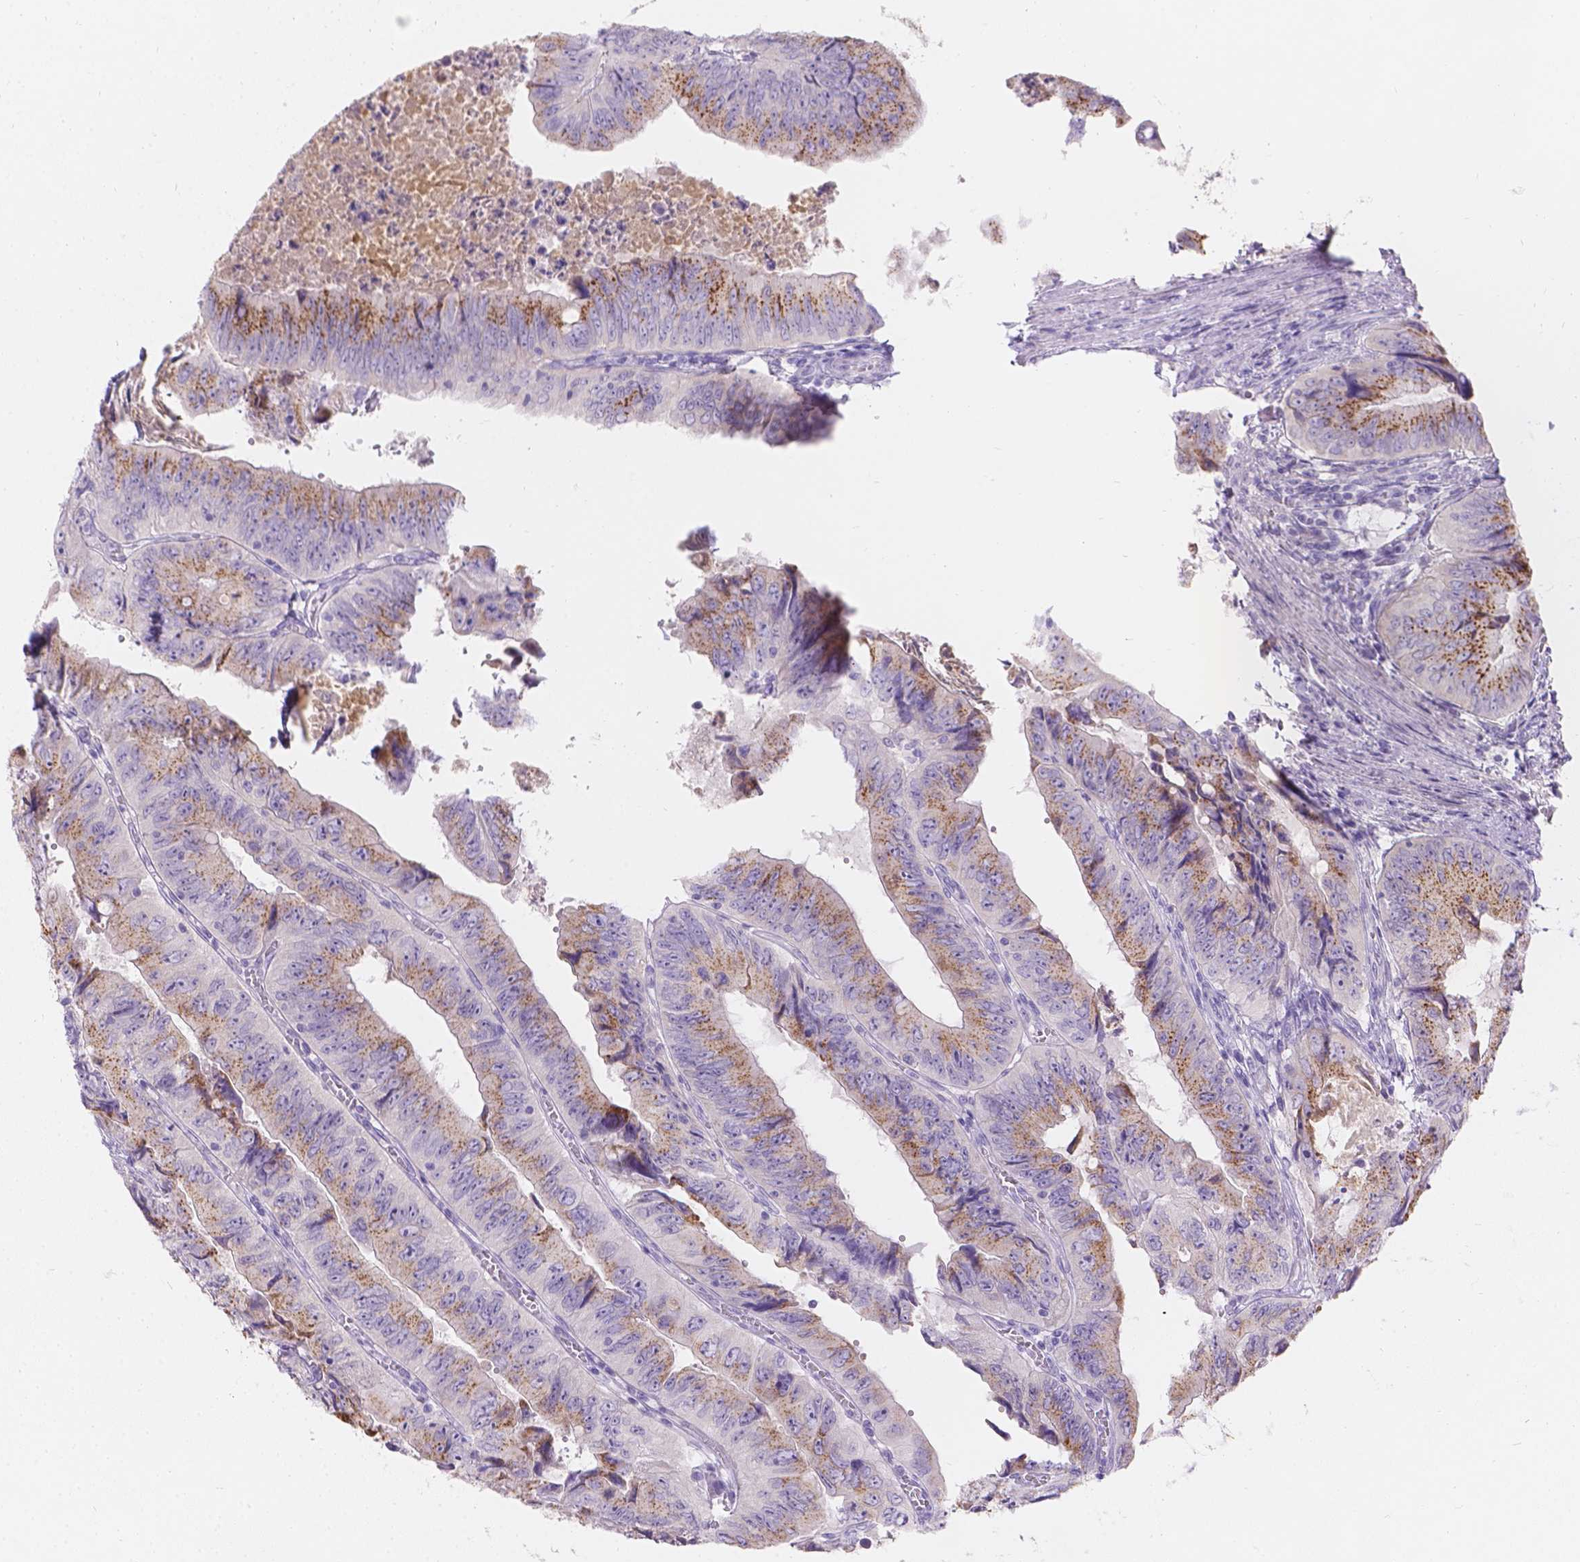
{"staining": {"intensity": "moderate", "quantity": ">75%", "location": "cytoplasmic/membranous"}, "tissue": "colorectal cancer", "cell_type": "Tumor cells", "image_type": "cancer", "snomed": [{"axis": "morphology", "description": "Adenocarcinoma, NOS"}, {"axis": "topography", "description": "Colon"}], "caption": "The immunohistochemical stain highlights moderate cytoplasmic/membranous expression in tumor cells of adenocarcinoma (colorectal) tissue. The staining was performed using DAB to visualize the protein expression in brown, while the nuclei were stained in blue with hematoxylin (Magnification: 20x).", "gene": "GAL3ST2", "patient": {"sex": "female", "age": 84}}